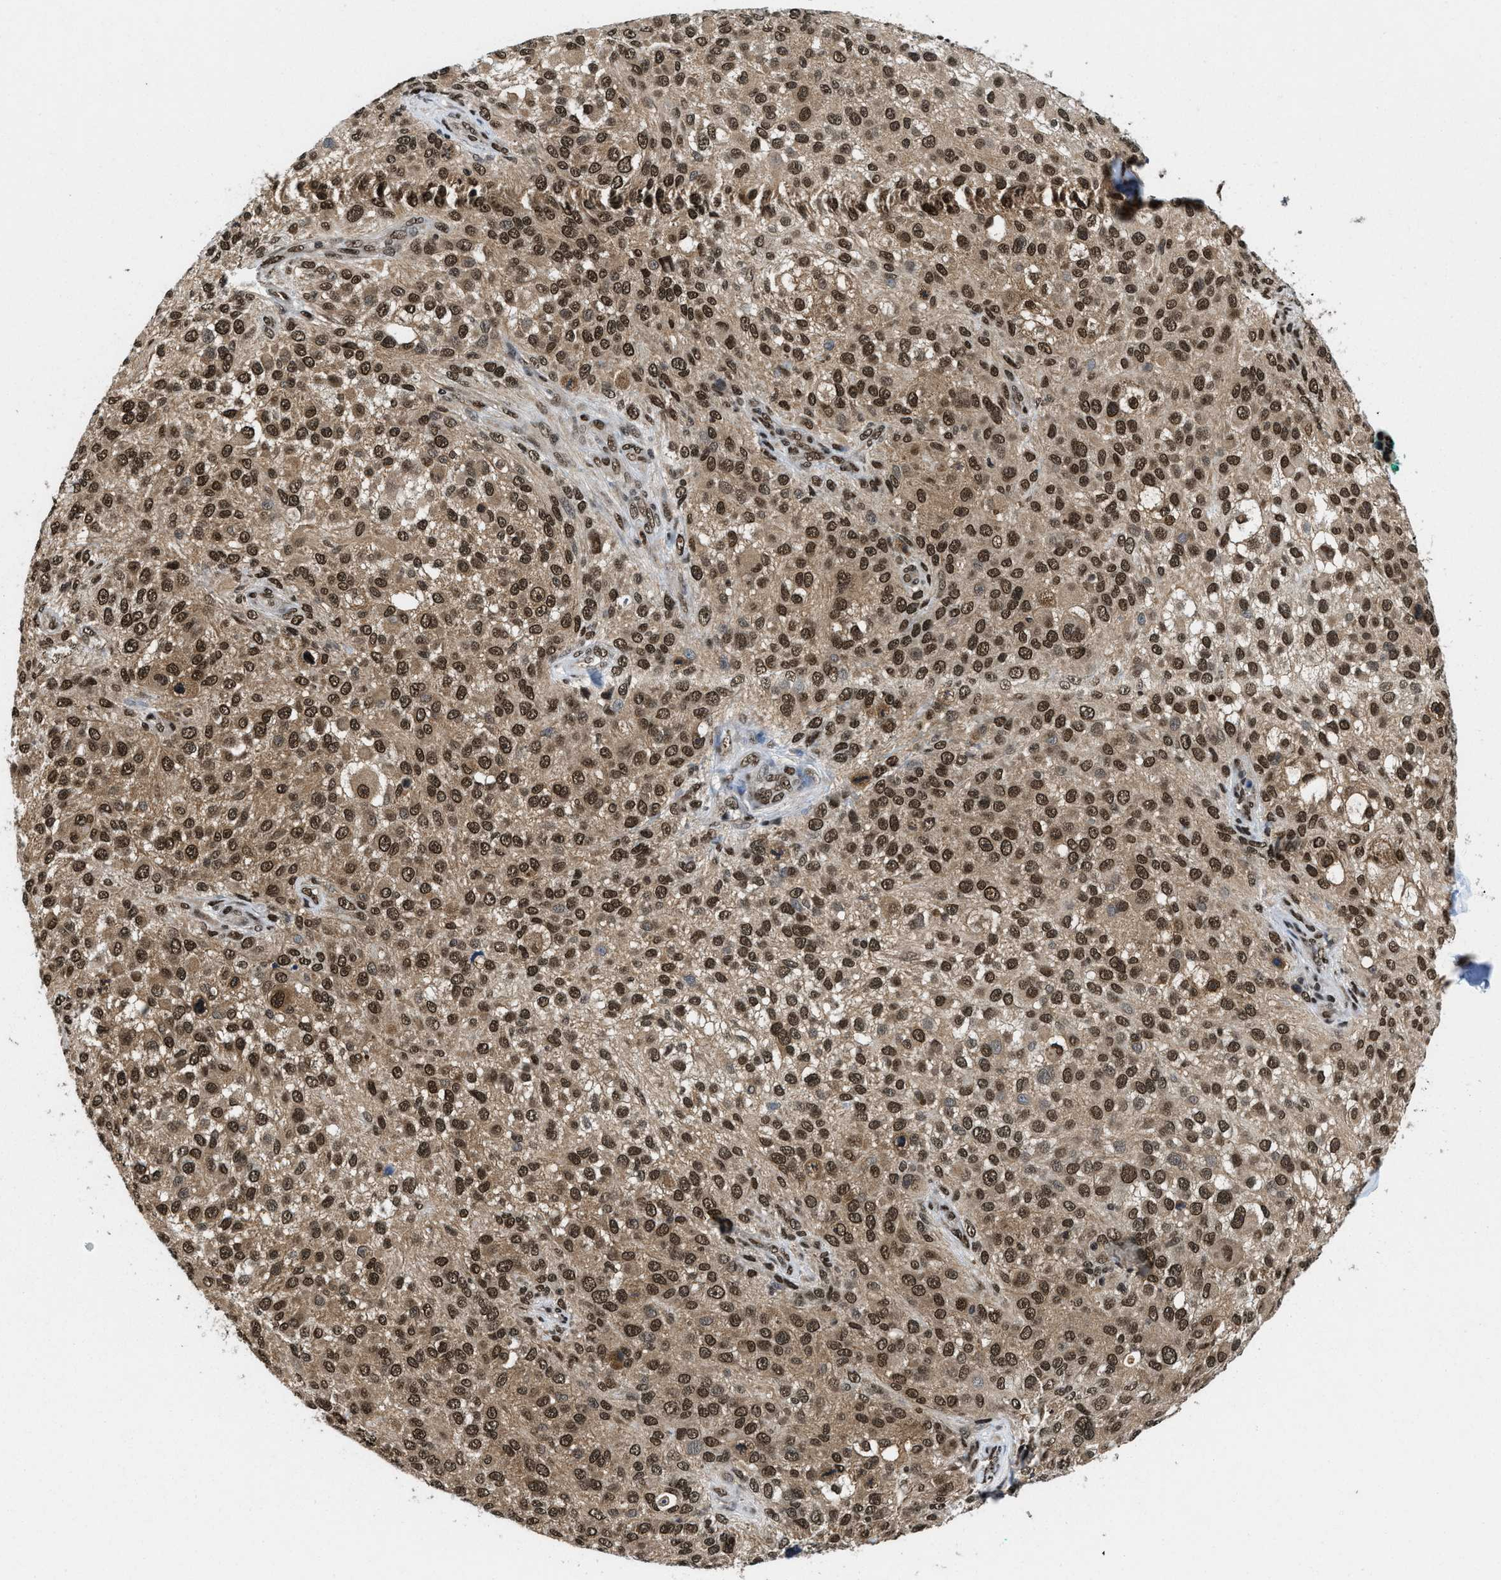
{"staining": {"intensity": "strong", "quantity": ">75%", "location": "nuclear"}, "tissue": "melanoma", "cell_type": "Tumor cells", "image_type": "cancer", "snomed": [{"axis": "morphology", "description": "Necrosis, NOS"}, {"axis": "morphology", "description": "Malignant melanoma, NOS"}, {"axis": "topography", "description": "Skin"}], "caption": "Immunohistochemical staining of malignant melanoma exhibits strong nuclear protein positivity in about >75% of tumor cells.", "gene": "SAFB", "patient": {"sex": "female", "age": 87}}